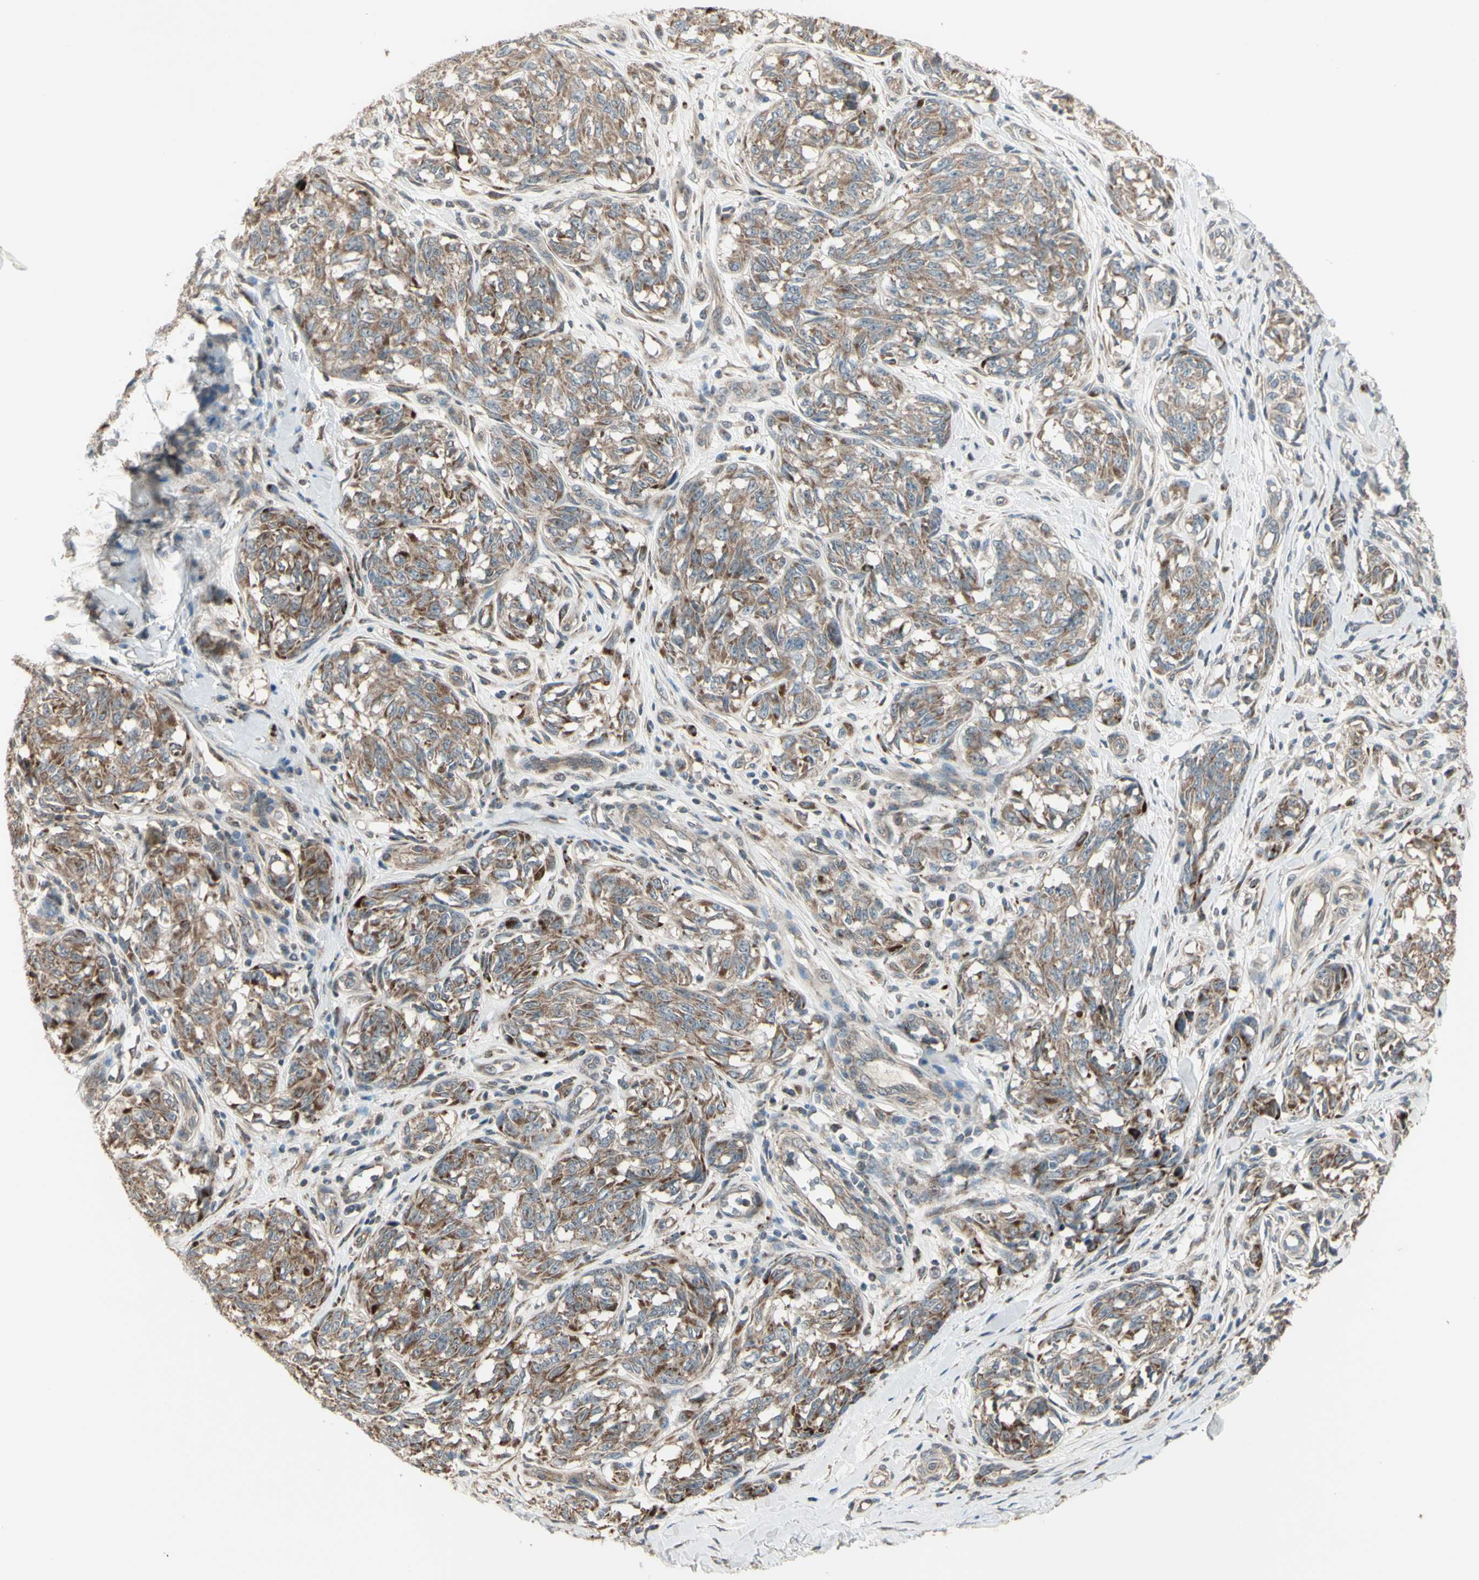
{"staining": {"intensity": "moderate", "quantity": ">75%", "location": "cytoplasmic/membranous"}, "tissue": "melanoma", "cell_type": "Tumor cells", "image_type": "cancer", "snomed": [{"axis": "morphology", "description": "Malignant melanoma, NOS"}, {"axis": "topography", "description": "Skin"}], "caption": "Immunohistochemical staining of human malignant melanoma exhibits medium levels of moderate cytoplasmic/membranous protein expression in approximately >75% of tumor cells. (DAB (3,3'-diaminobenzidine) IHC, brown staining for protein, blue staining for nuclei).", "gene": "OSTM1", "patient": {"sex": "female", "age": 64}}